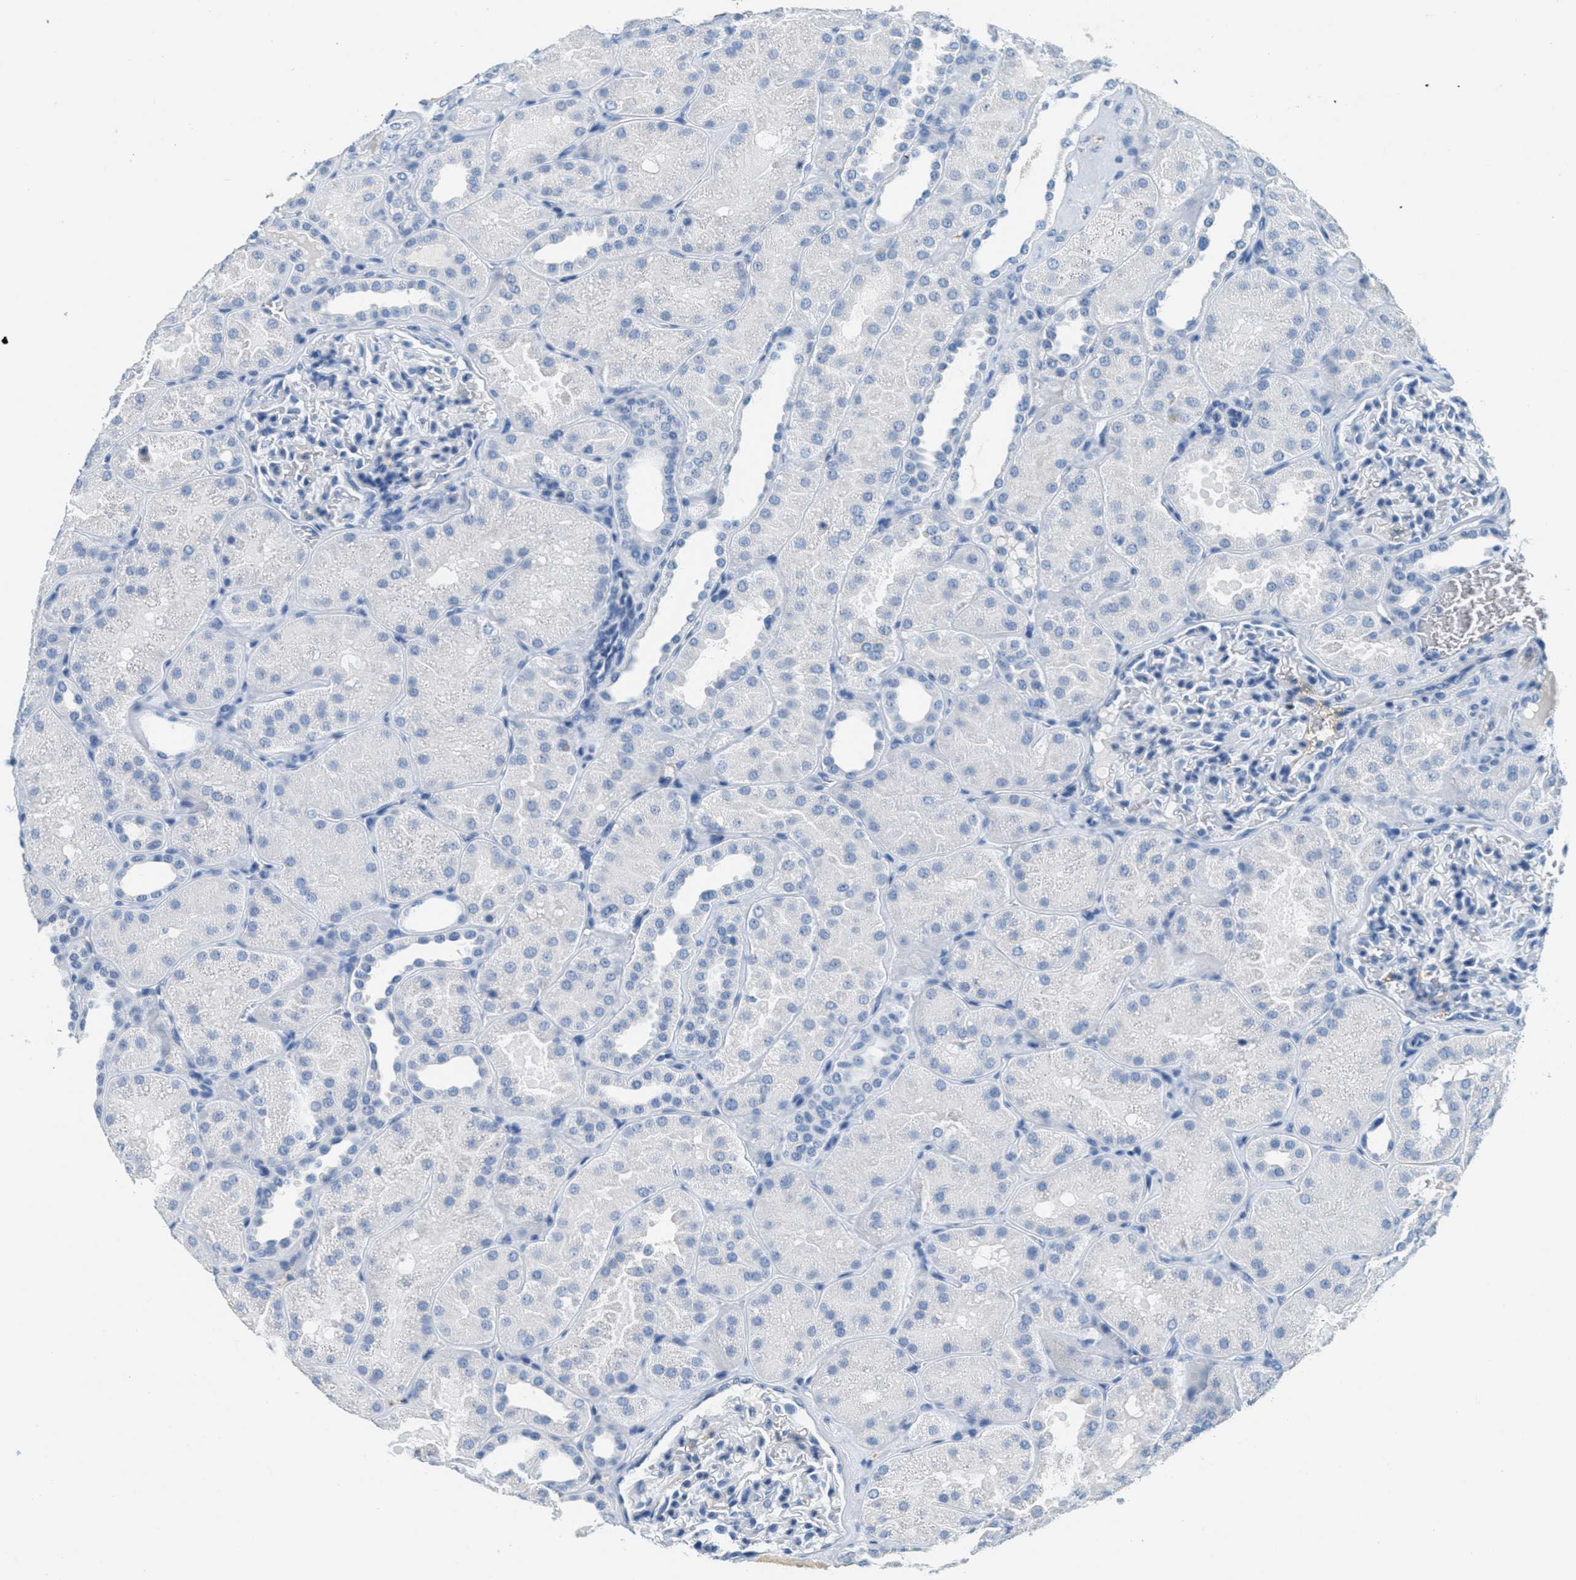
{"staining": {"intensity": "negative", "quantity": "none", "location": "none"}, "tissue": "kidney", "cell_type": "Cells in glomeruli", "image_type": "normal", "snomed": [{"axis": "morphology", "description": "Normal tissue, NOS"}, {"axis": "topography", "description": "Kidney"}], "caption": "Immunohistochemistry of benign human kidney displays no staining in cells in glomeruli.", "gene": "A2M", "patient": {"sex": "male", "age": 28}}